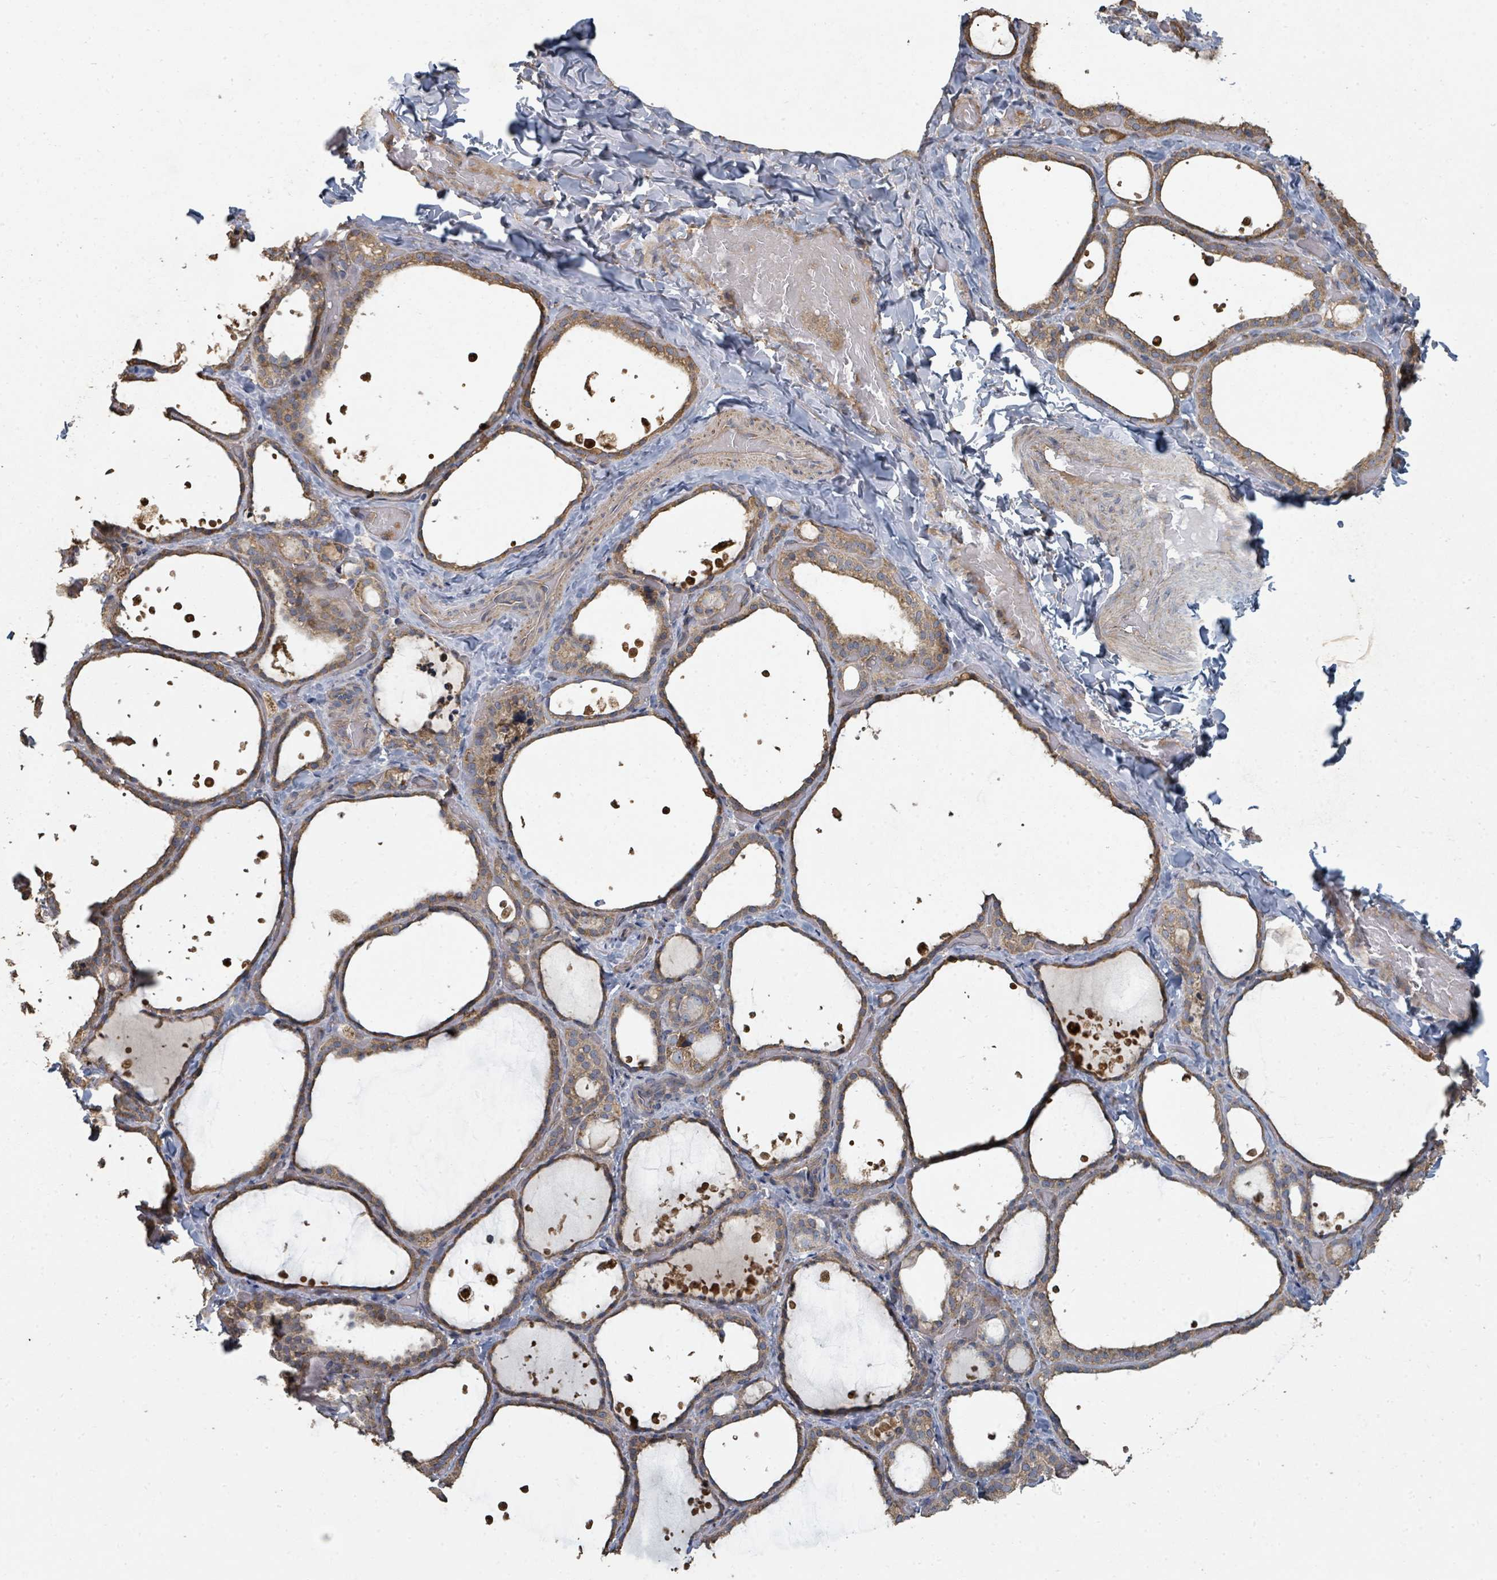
{"staining": {"intensity": "moderate", "quantity": ">75%", "location": "cytoplasmic/membranous"}, "tissue": "thyroid gland", "cell_type": "Glandular cells", "image_type": "normal", "snomed": [{"axis": "morphology", "description": "Normal tissue, NOS"}, {"axis": "topography", "description": "Thyroid gland"}], "caption": "A high-resolution micrograph shows immunohistochemistry (IHC) staining of benign thyroid gland, which exhibits moderate cytoplasmic/membranous expression in about >75% of glandular cells. (Stains: DAB in brown, nuclei in blue, Microscopy: brightfield microscopy at high magnification).", "gene": "WDFY1", "patient": {"sex": "female", "age": 44}}